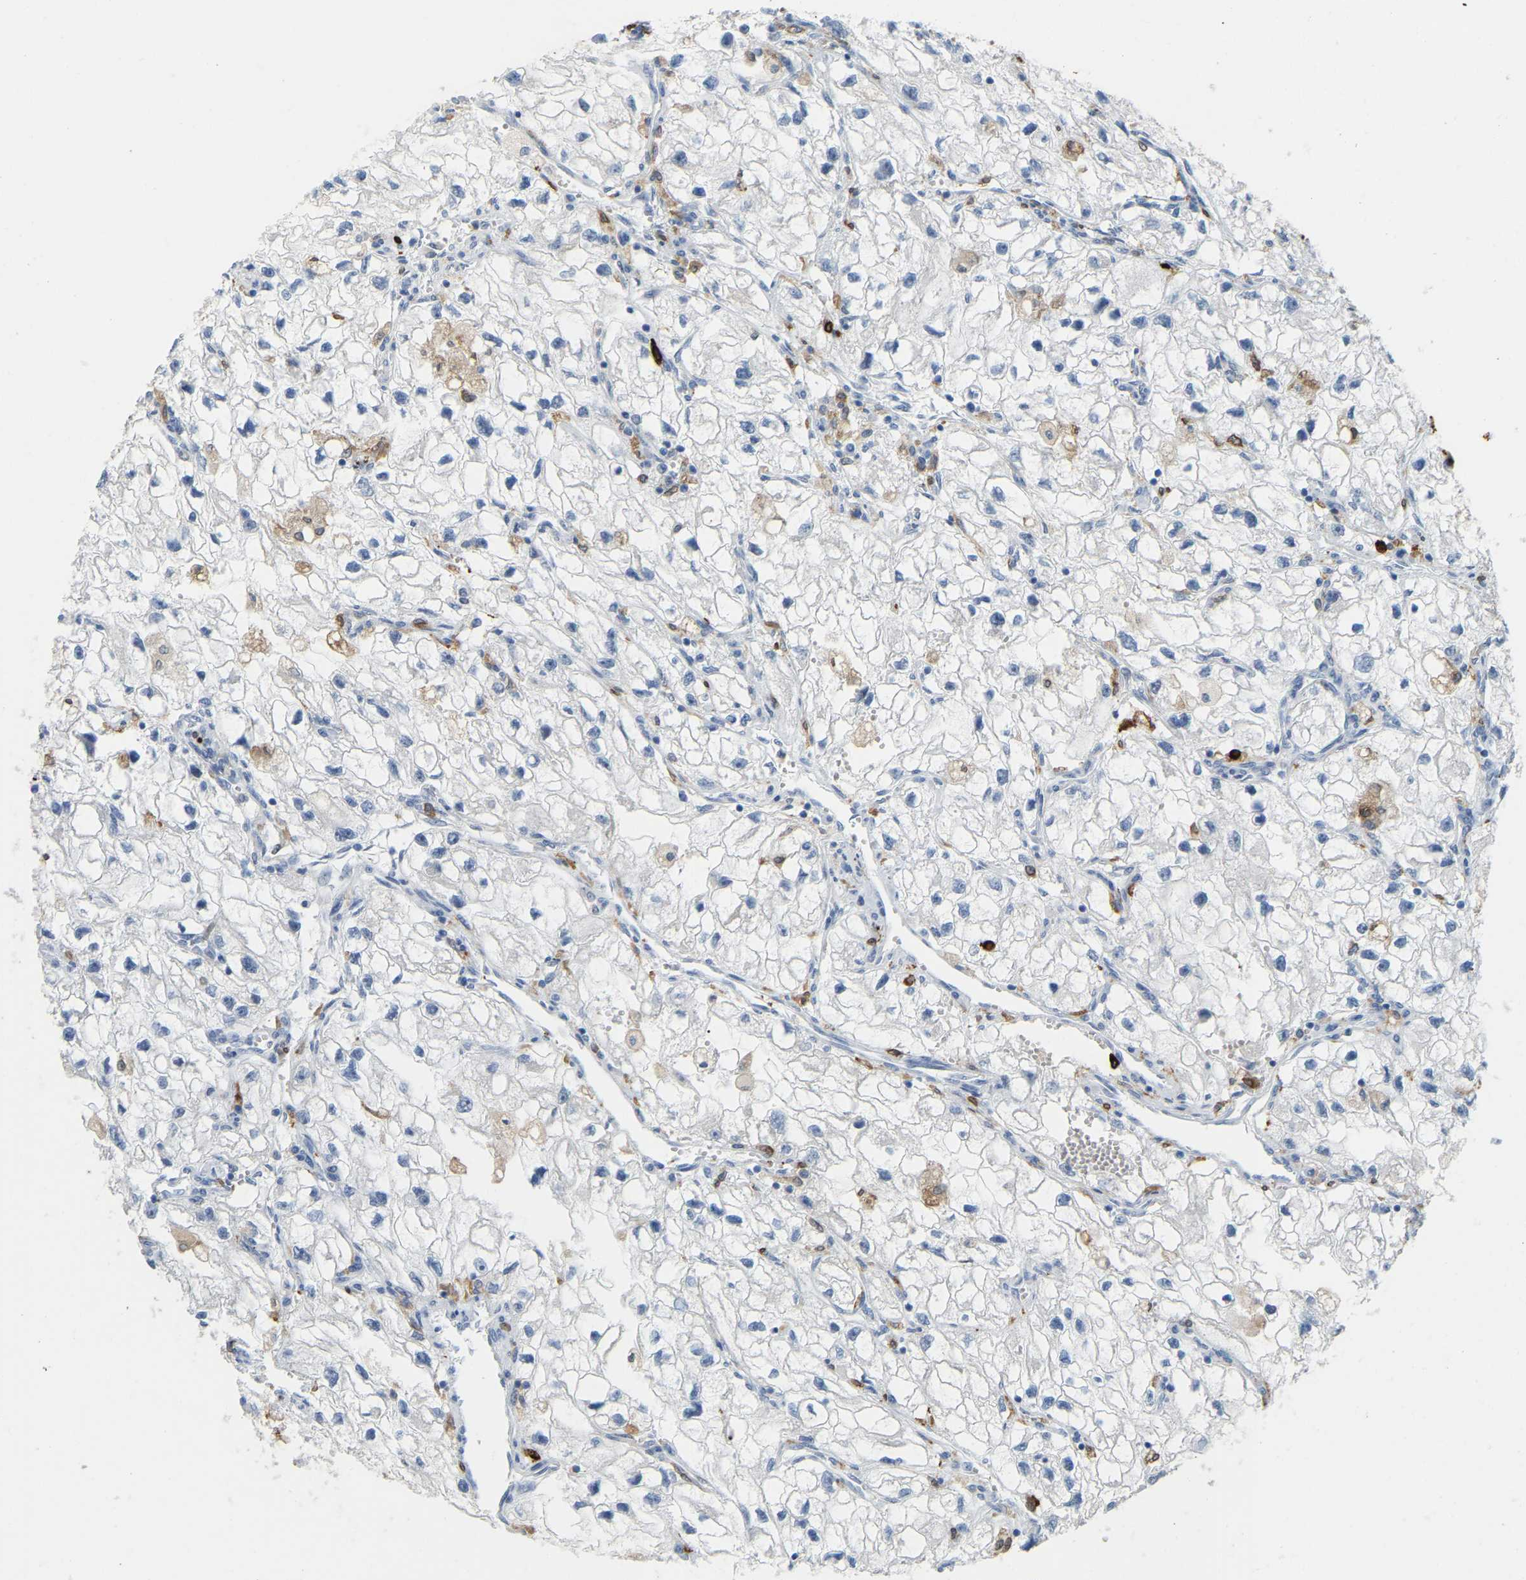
{"staining": {"intensity": "negative", "quantity": "none", "location": "none"}, "tissue": "renal cancer", "cell_type": "Tumor cells", "image_type": "cancer", "snomed": [{"axis": "morphology", "description": "Adenocarcinoma, NOS"}, {"axis": "topography", "description": "Kidney"}], "caption": "Immunohistochemical staining of adenocarcinoma (renal) exhibits no significant positivity in tumor cells.", "gene": "PTGS1", "patient": {"sex": "female", "age": 70}}